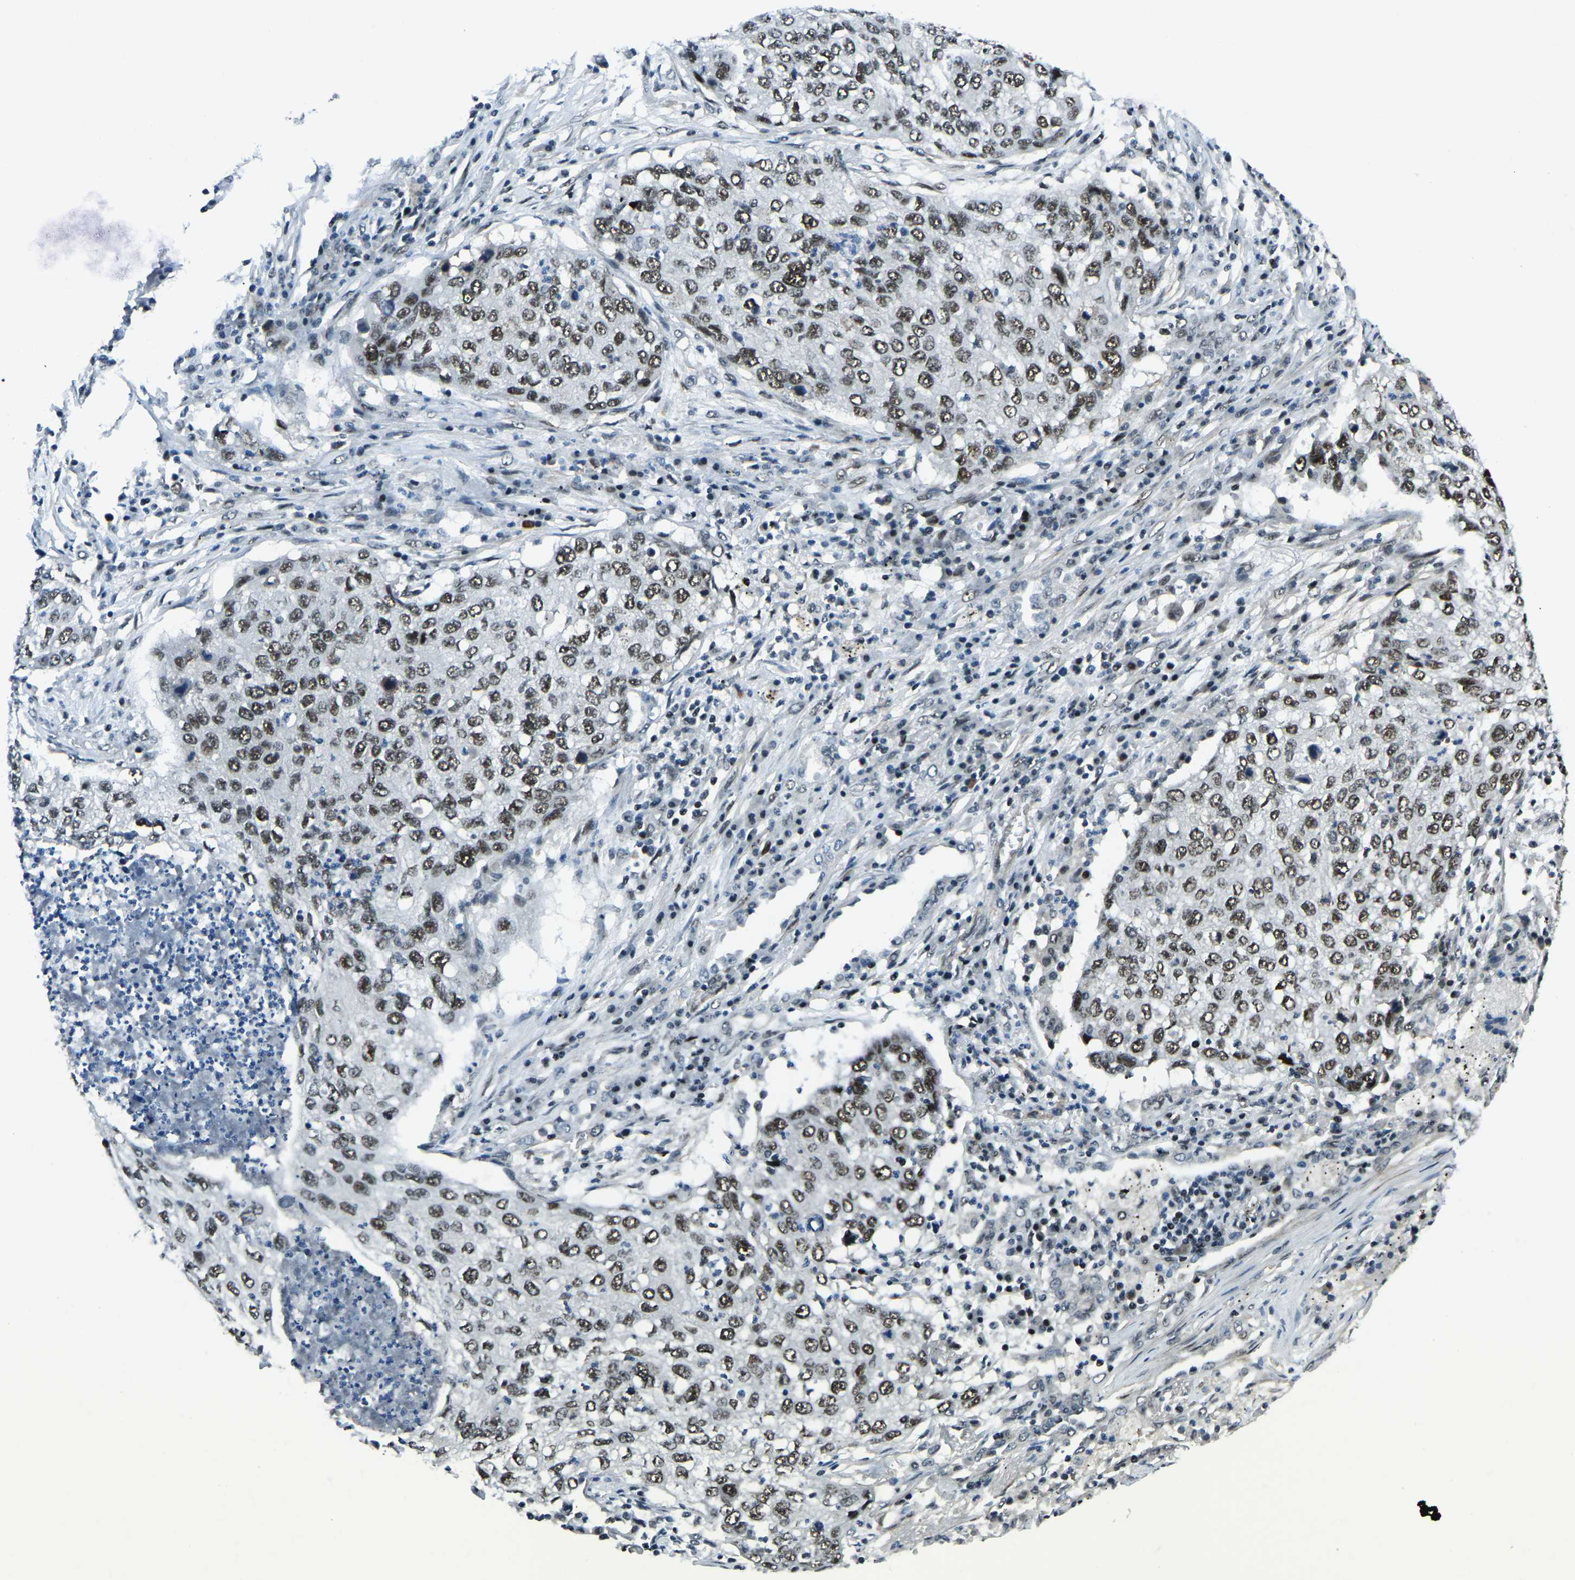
{"staining": {"intensity": "moderate", "quantity": ">75%", "location": "nuclear"}, "tissue": "lung cancer", "cell_type": "Tumor cells", "image_type": "cancer", "snomed": [{"axis": "morphology", "description": "Squamous cell carcinoma, NOS"}, {"axis": "topography", "description": "Lung"}], "caption": "Brown immunohistochemical staining in lung cancer demonstrates moderate nuclear staining in about >75% of tumor cells.", "gene": "PRCC", "patient": {"sex": "female", "age": 63}}